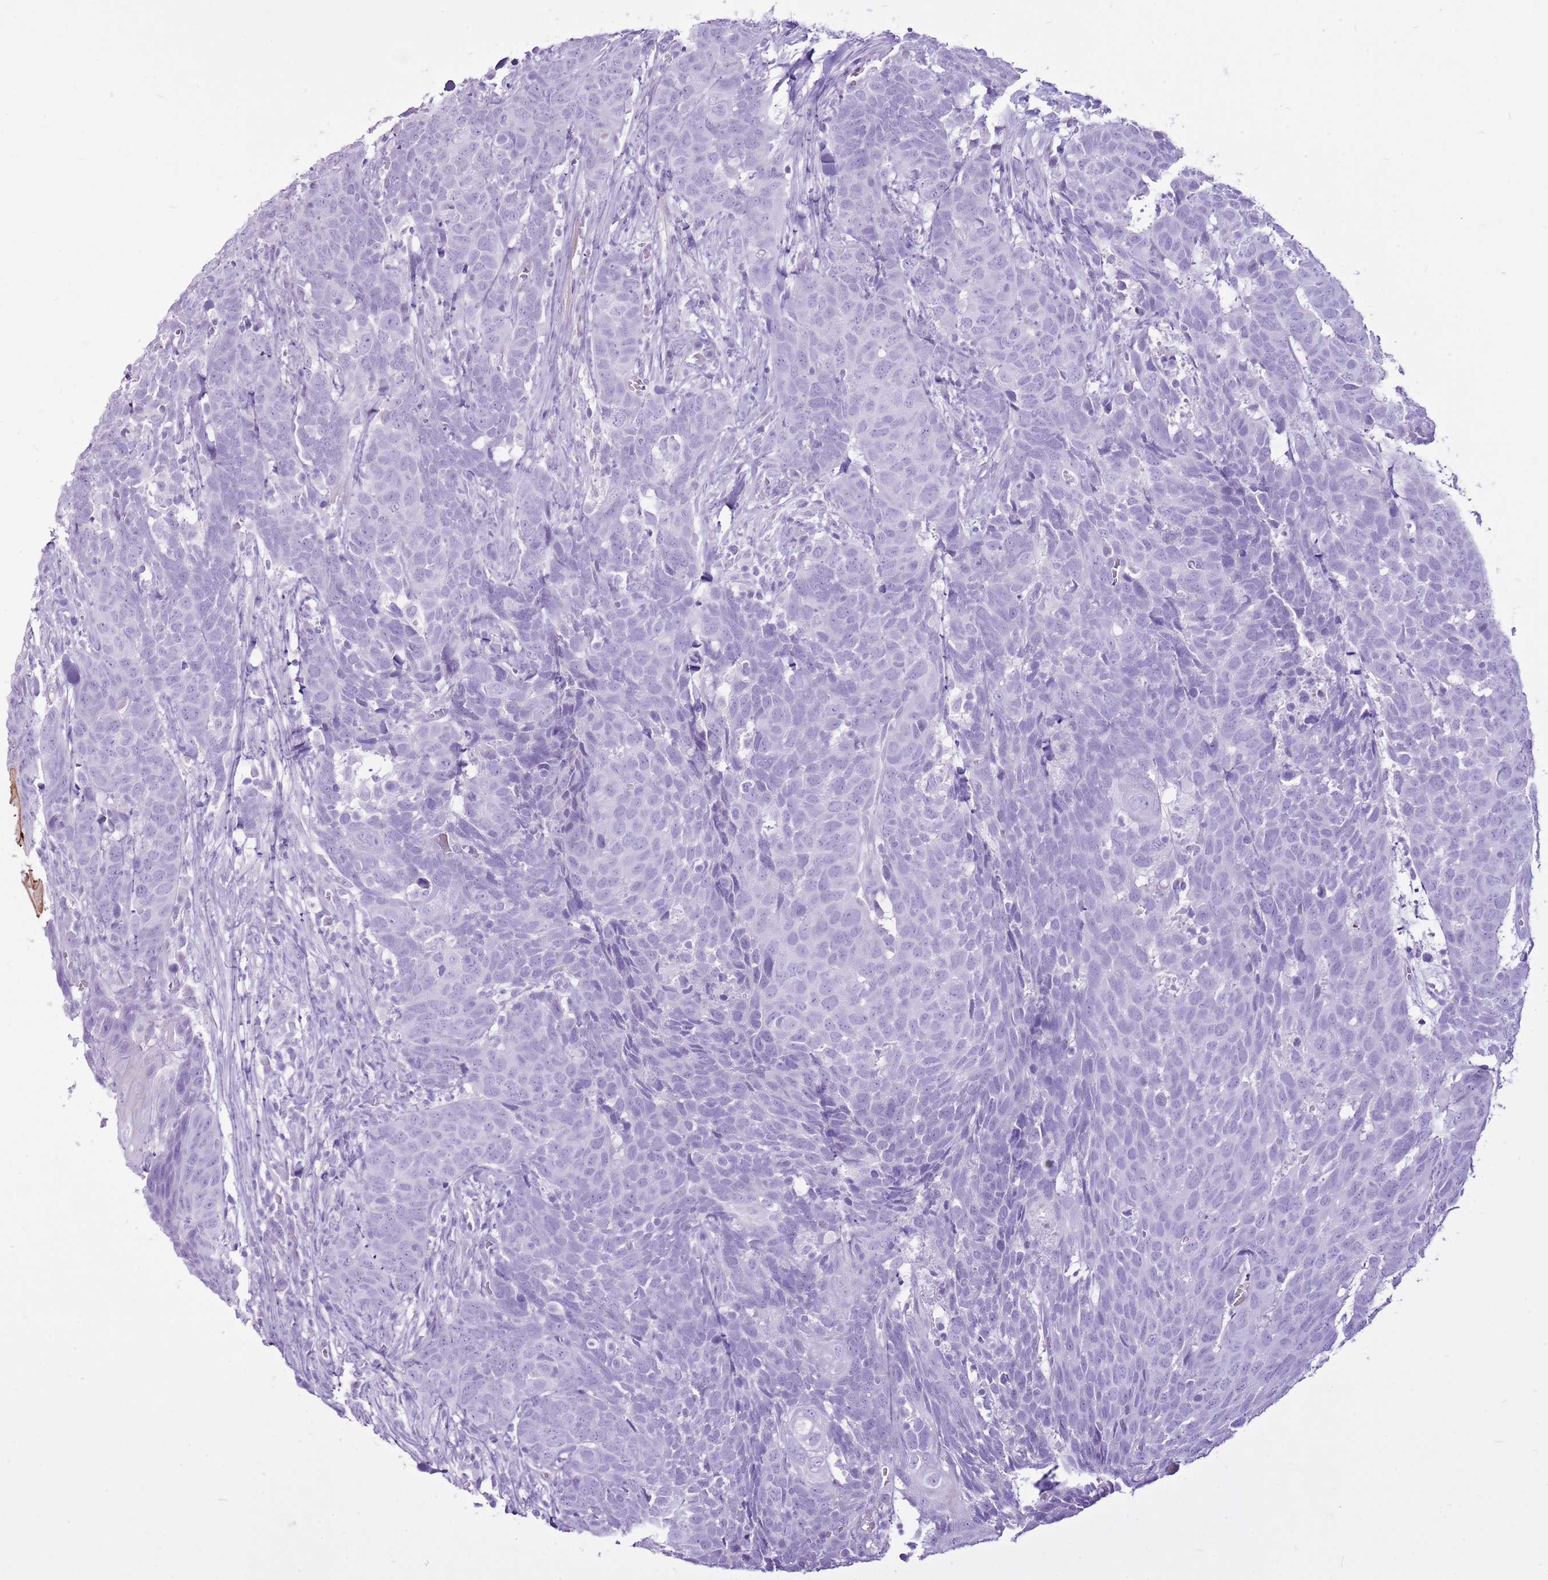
{"staining": {"intensity": "negative", "quantity": "none", "location": "none"}, "tissue": "head and neck cancer", "cell_type": "Tumor cells", "image_type": "cancer", "snomed": [{"axis": "morphology", "description": "Squamous cell carcinoma, NOS"}, {"axis": "topography", "description": "Head-Neck"}], "caption": "The photomicrograph displays no staining of tumor cells in head and neck cancer (squamous cell carcinoma). (DAB immunohistochemistry (IHC), high magnification).", "gene": "CNFN", "patient": {"sex": "male", "age": 66}}